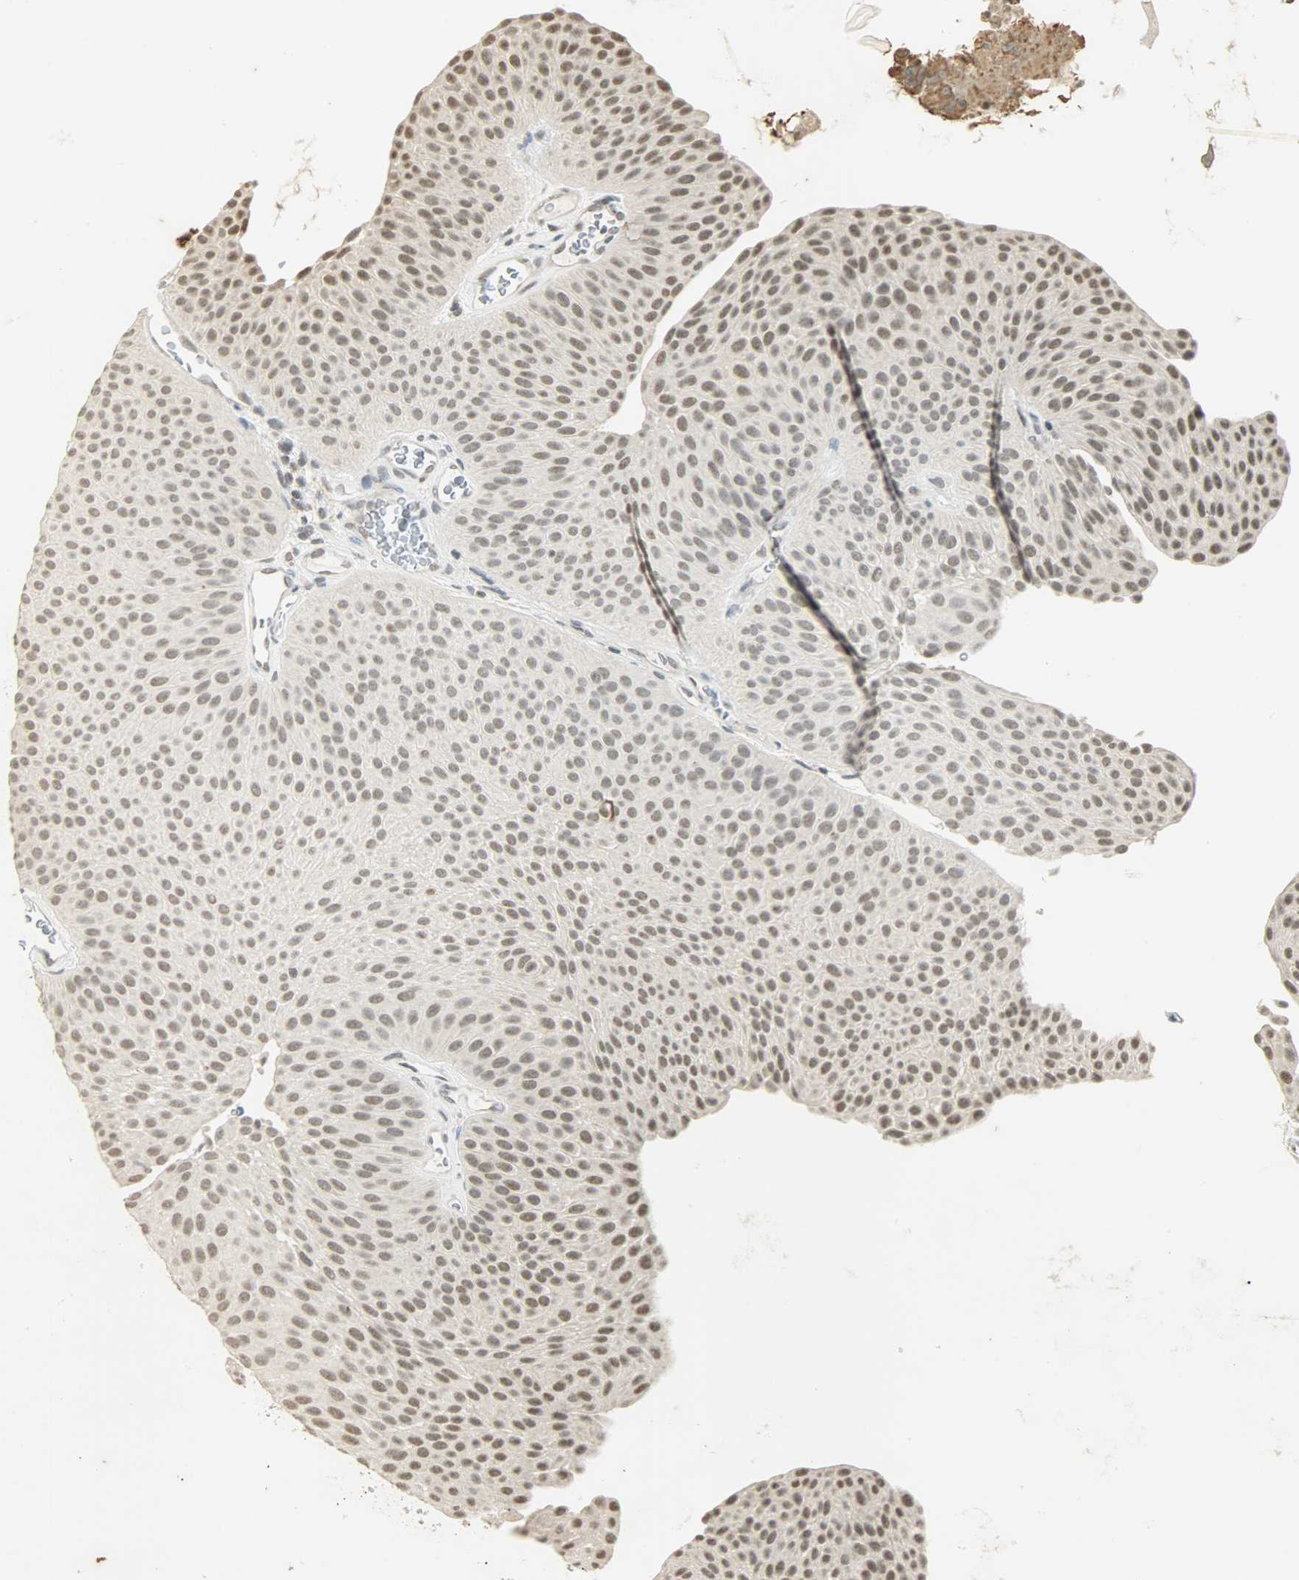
{"staining": {"intensity": "weak", "quantity": "<25%", "location": "nuclear"}, "tissue": "urothelial cancer", "cell_type": "Tumor cells", "image_type": "cancer", "snomed": [{"axis": "morphology", "description": "Urothelial carcinoma, Low grade"}, {"axis": "topography", "description": "Urinary bladder"}], "caption": "The micrograph exhibits no significant expression in tumor cells of urothelial carcinoma (low-grade).", "gene": "SMARCA5", "patient": {"sex": "female", "age": 60}}